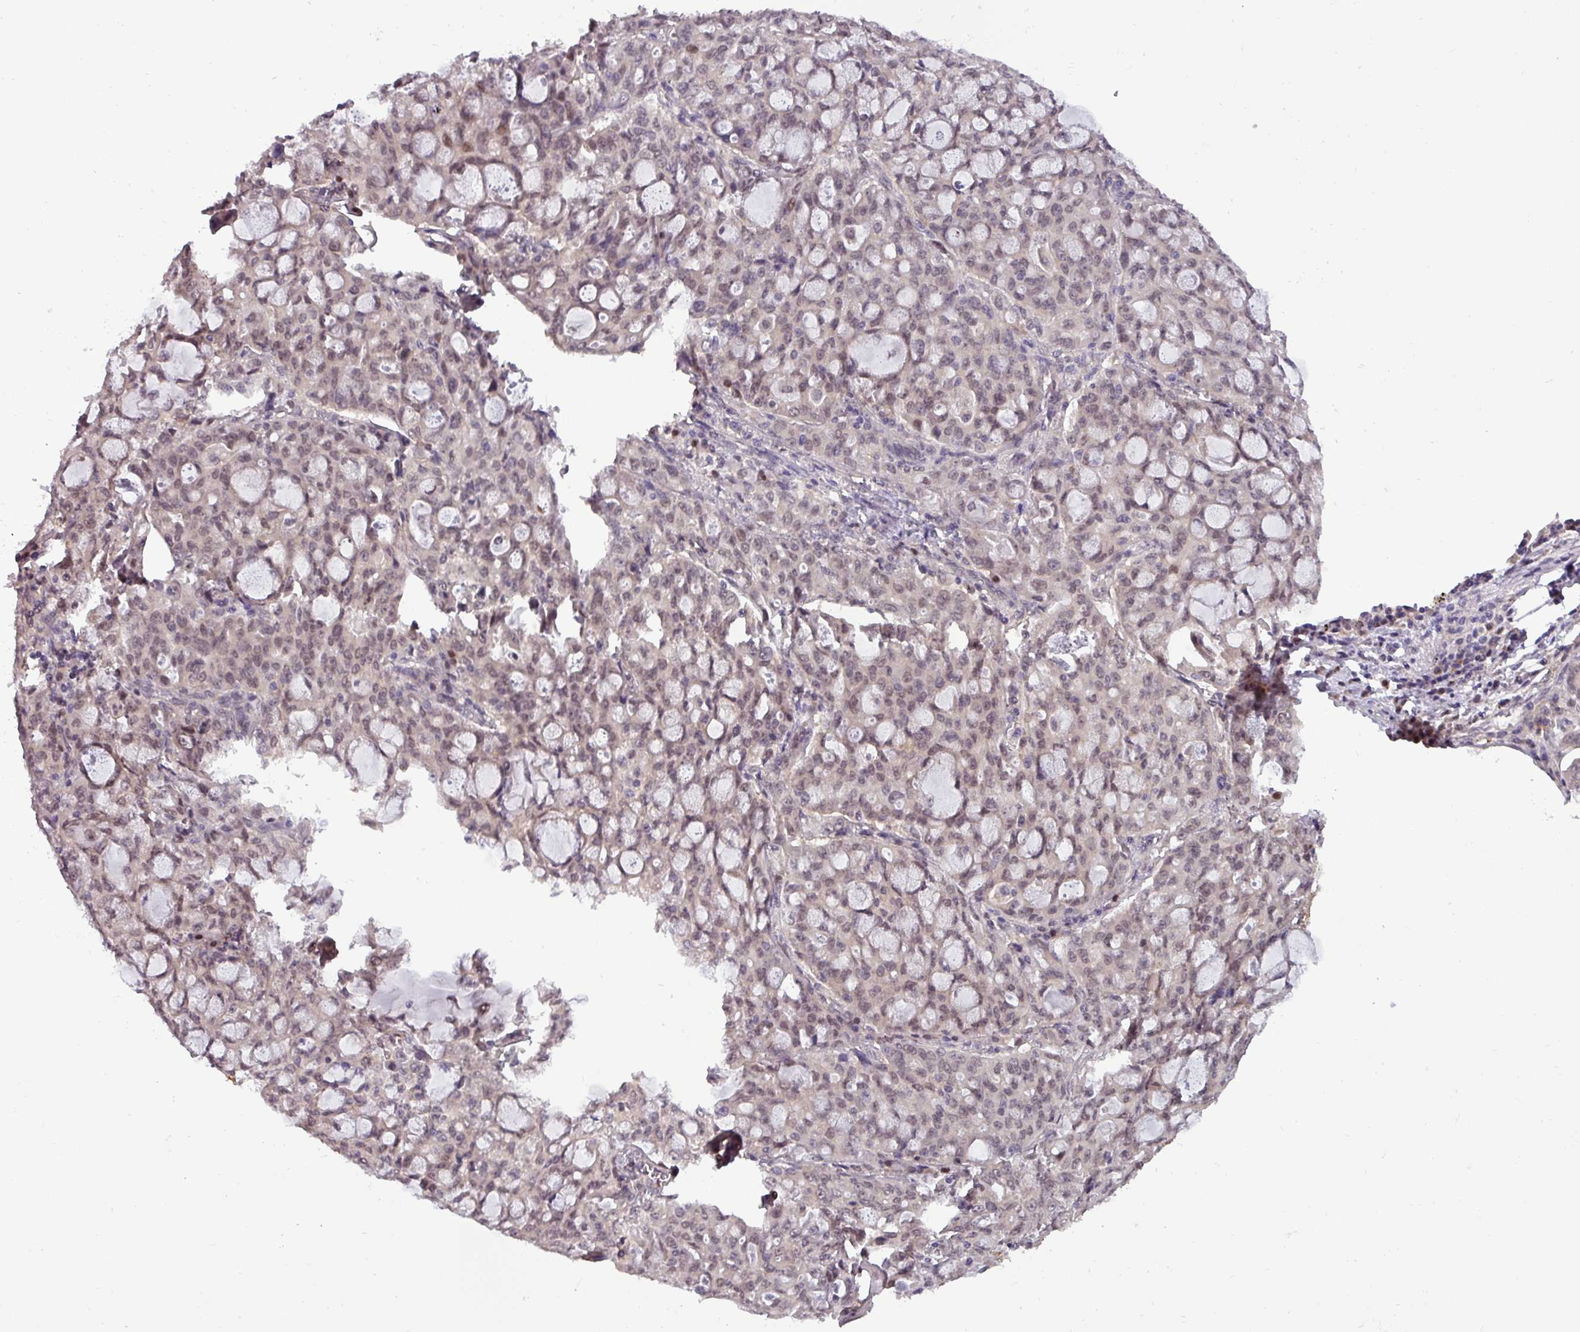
{"staining": {"intensity": "weak", "quantity": ">75%", "location": "nuclear"}, "tissue": "lung cancer", "cell_type": "Tumor cells", "image_type": "cancer", "snomed": [{"axis": "morphology", "description": "Adenocarcinoma, NOS"}, {"axis": "topography", "description": "Lung"}], "caption": "A brown stain labels weak nuclear expression of a protein in human lung adenocarcinoma tumor cells.", "gene": "NPFFR1", "patient": {"sex": "female", "age": 44}}